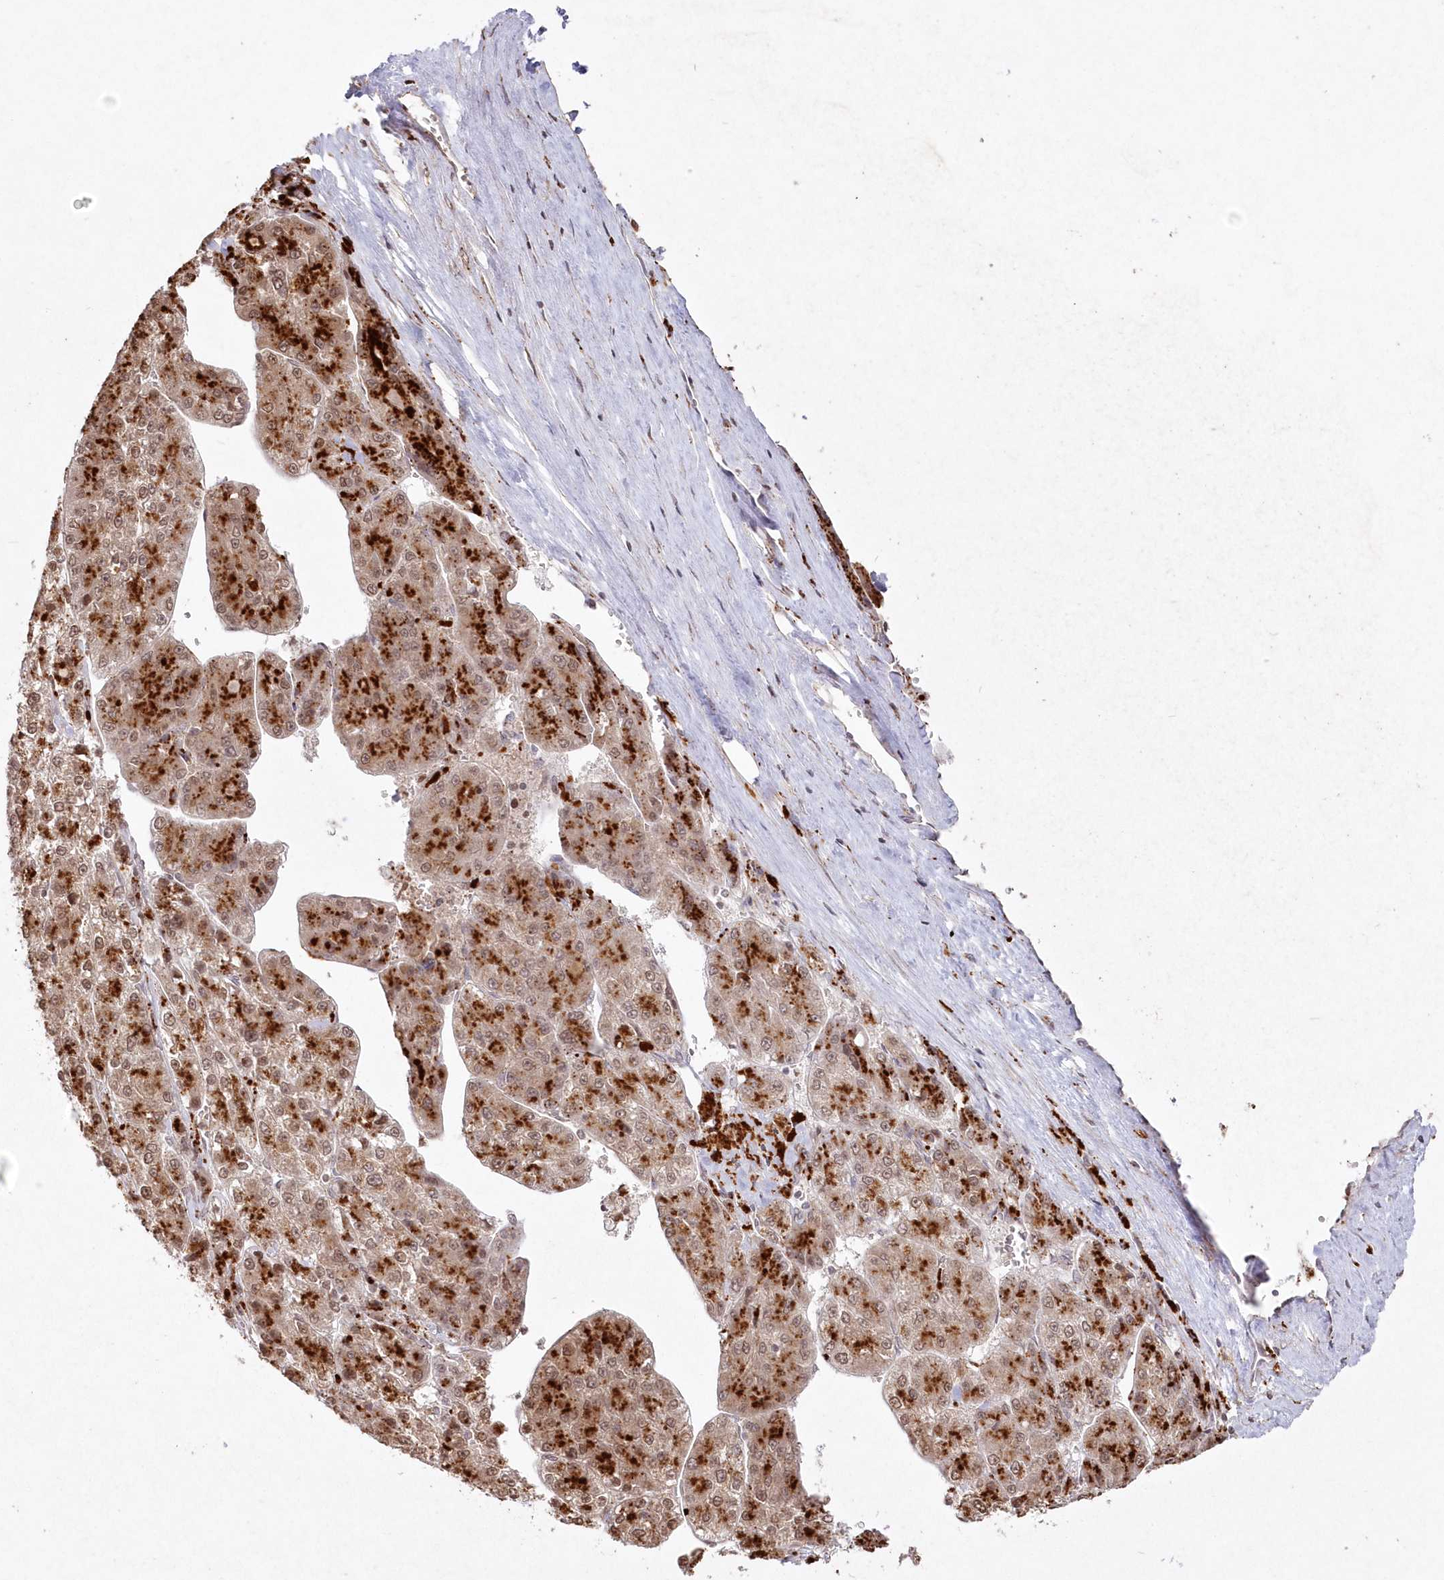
{"staining": {"intensity": "strong", "quantity": ">75%", "location": "cytoplasmic/membranous,nuclear"}, "tissue": "liver cancer", "cell_type": "Tumor cells", "image_type": "cancer", "snomed": [{"axis": "morphology", "description": "Carcinoma, Hepatocellular, NOS"}, {"axis": "topography", "description": "Liver"}], "caption": "IHC (DAB) staining of human hepatocellular carcinoma (liver) displays strong cytoplasmic/membranous and nuclear protein expression in about >75% of tumor cells. The protein is shown in brown color, while the nuclei are stained blue.", "gene": "ARSB", "patient": {"sex": "female", "age": 73}}